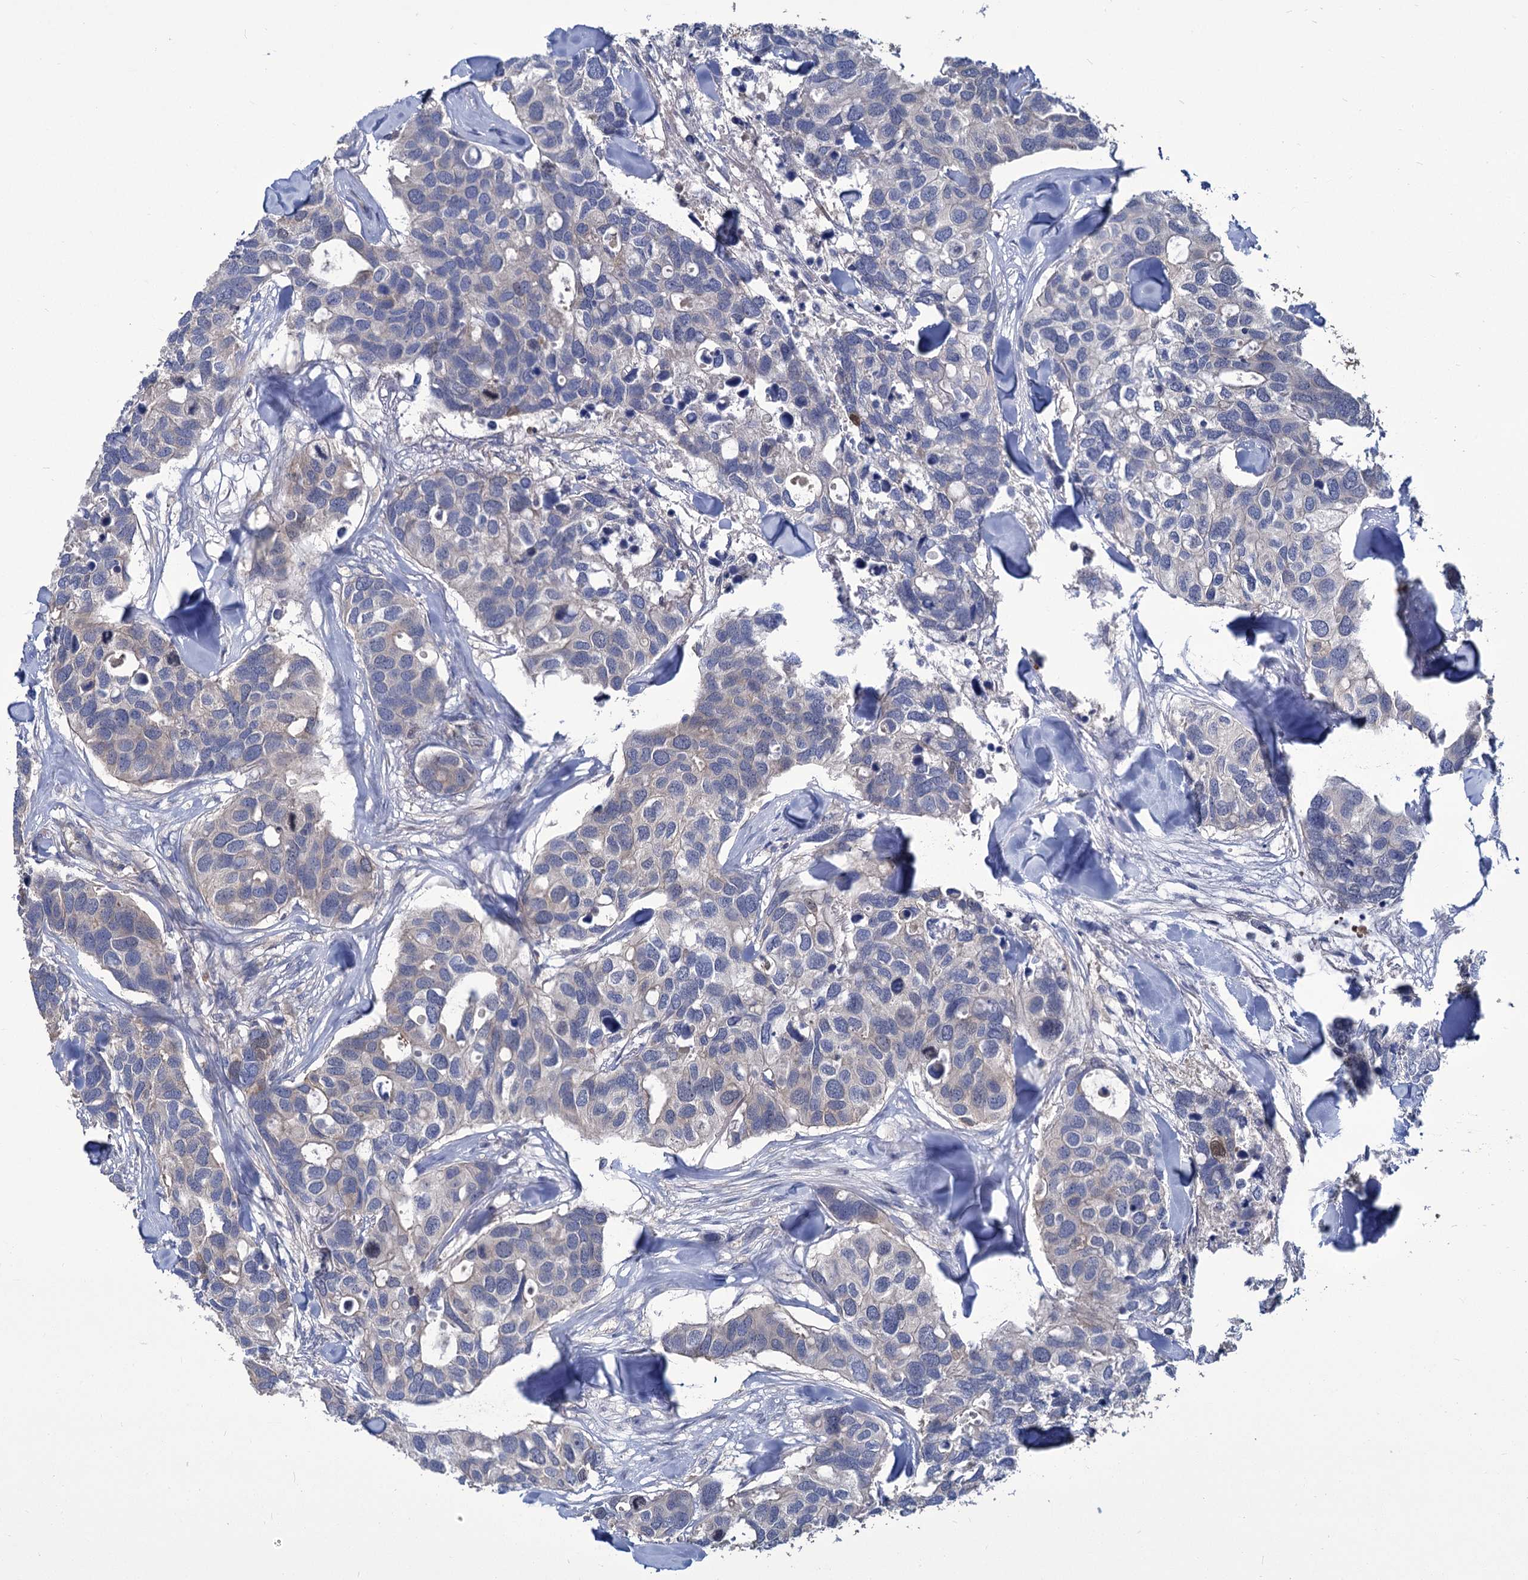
{"staining": {"intensity": "moderate", "quantity": "<25%", "location": "cytoplasmic/membranous"}, "tissue": "breast cancer", "cell_type": "Tumor cells", "image_type": "cancer", "snomed": [{"axis": "morphology", "description": "Duct carcinoma"}, {"axis": "topography", "description": "Breast"}], "caption": "Invasive ductal carcinoma (breast) stained with a brown dye exhibits moderate cytoplasmic/membranous positive positivity in approximately <25% of tumor cells.", "gene": "GCLC", "patient": {"sex": "female", "age": 83}}